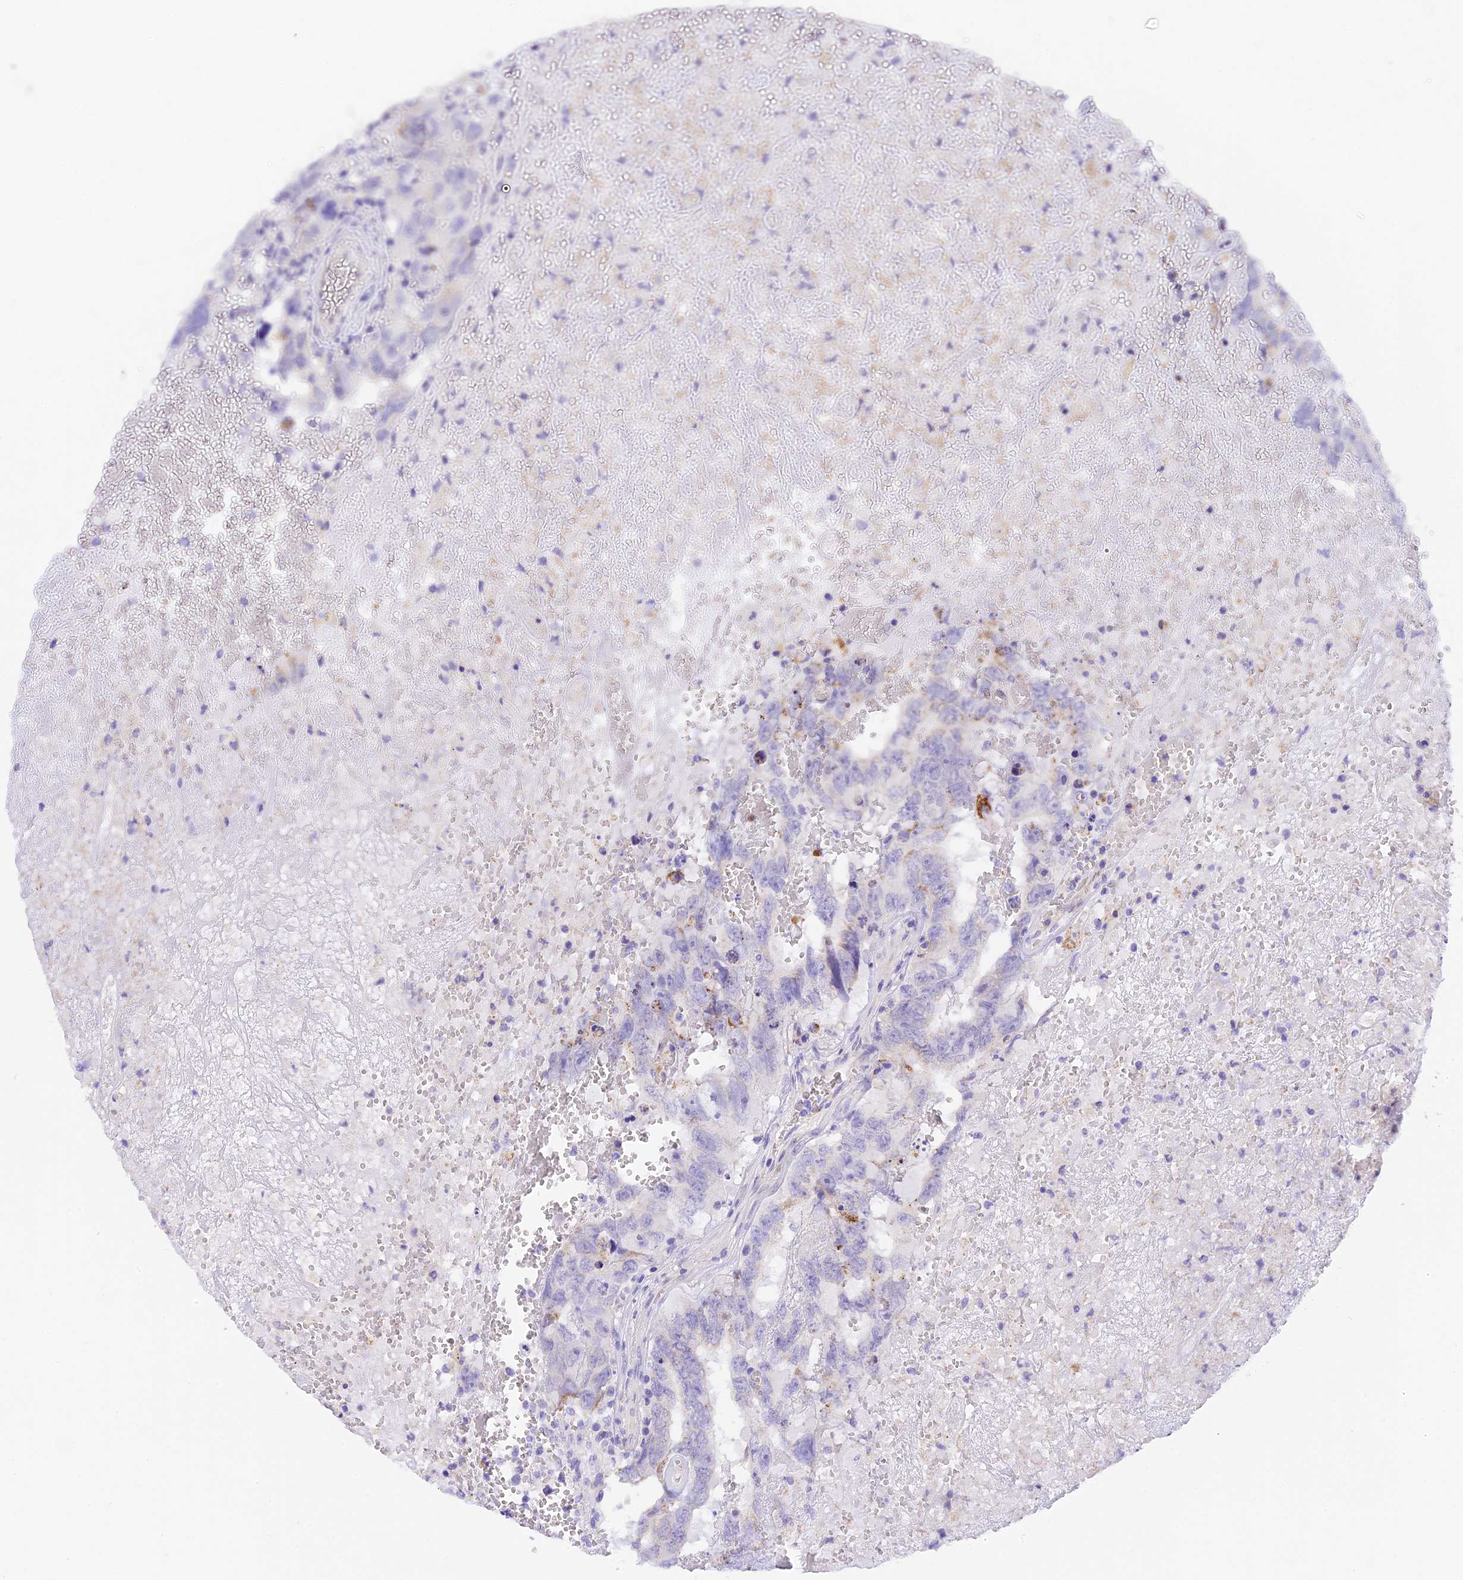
{"staining": {"intensity": "weak", "quantity": "<25%", "location": "cytoplasmic/membranous"}, "tissue": "testis cancer", "cell_type": "Tumor cells", "image_type": "cancer", "snomed": [{"axis": "morphology", "description": "Carcinoma, Embryonal, NOS"}, {"axis": "topography", "description": "Testis"}], "caption": "Protein analysis of testis embryonal carcinoma shows no significant expression in tumor cells.", "gene": "COL6A5", "patient": {"sex": "male", "age": 45}}